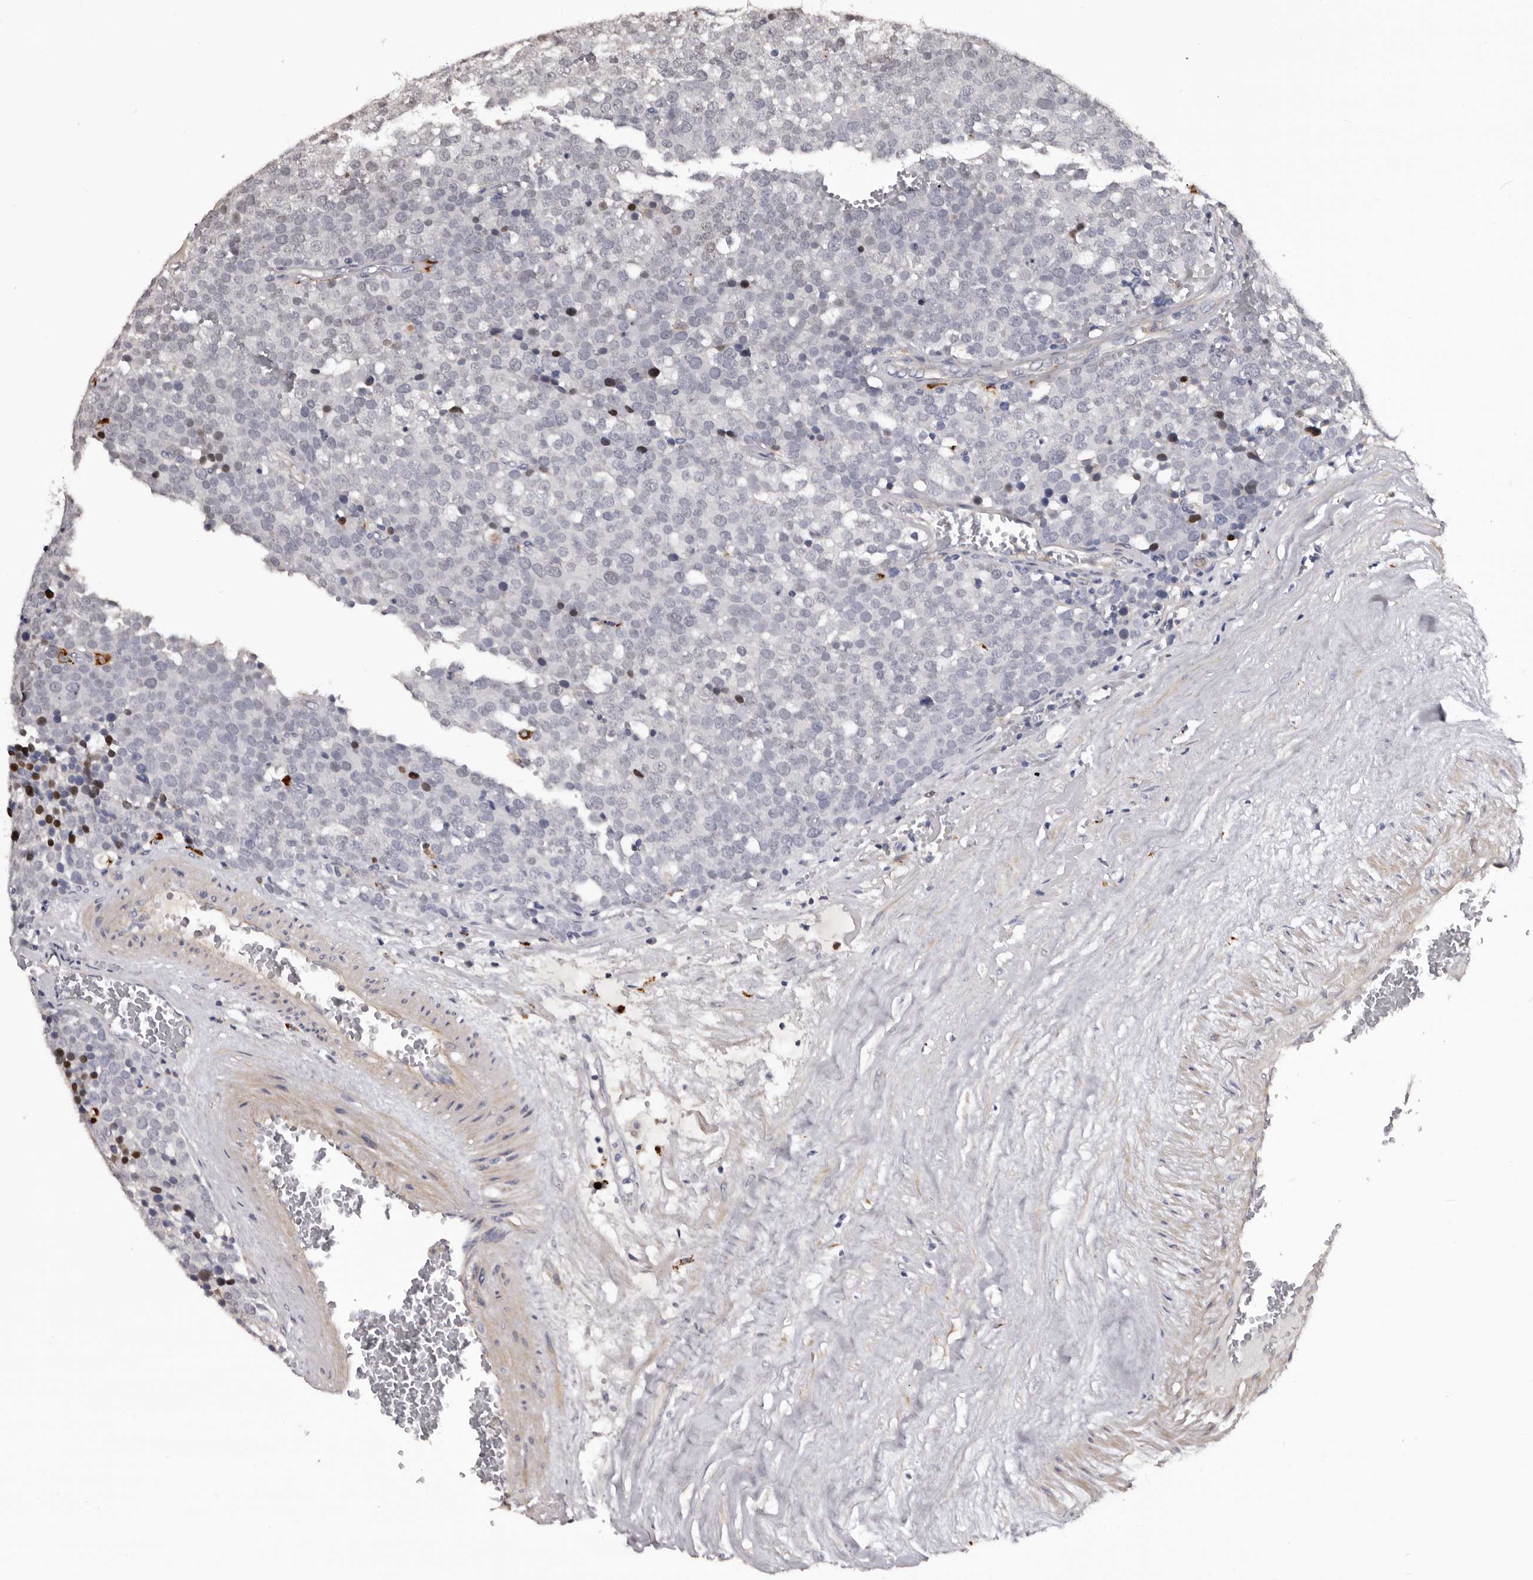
{"staining": {"intensity": "negative", "quantity": "none", "location": "none"}, "tissue": "testis cancer", "cell_type": "Tumor cells", "image_type": "cancer", "snomed": [{"axis": "morphology", "description": "Seminoma, NOS"}, {"axis": "topography", "description": "Testis"}], "caption": "Testis seminoma was stained to show a protein in brown. There is no significant staining in tumor cells. The staining is performed using DAB (3,3'-diaminobenzidine) brown chromogen with nuclei counter-stained in using hematoxylin.", "gene": "SLC10A4", "patient": {"sex": "male", "age": 71}}